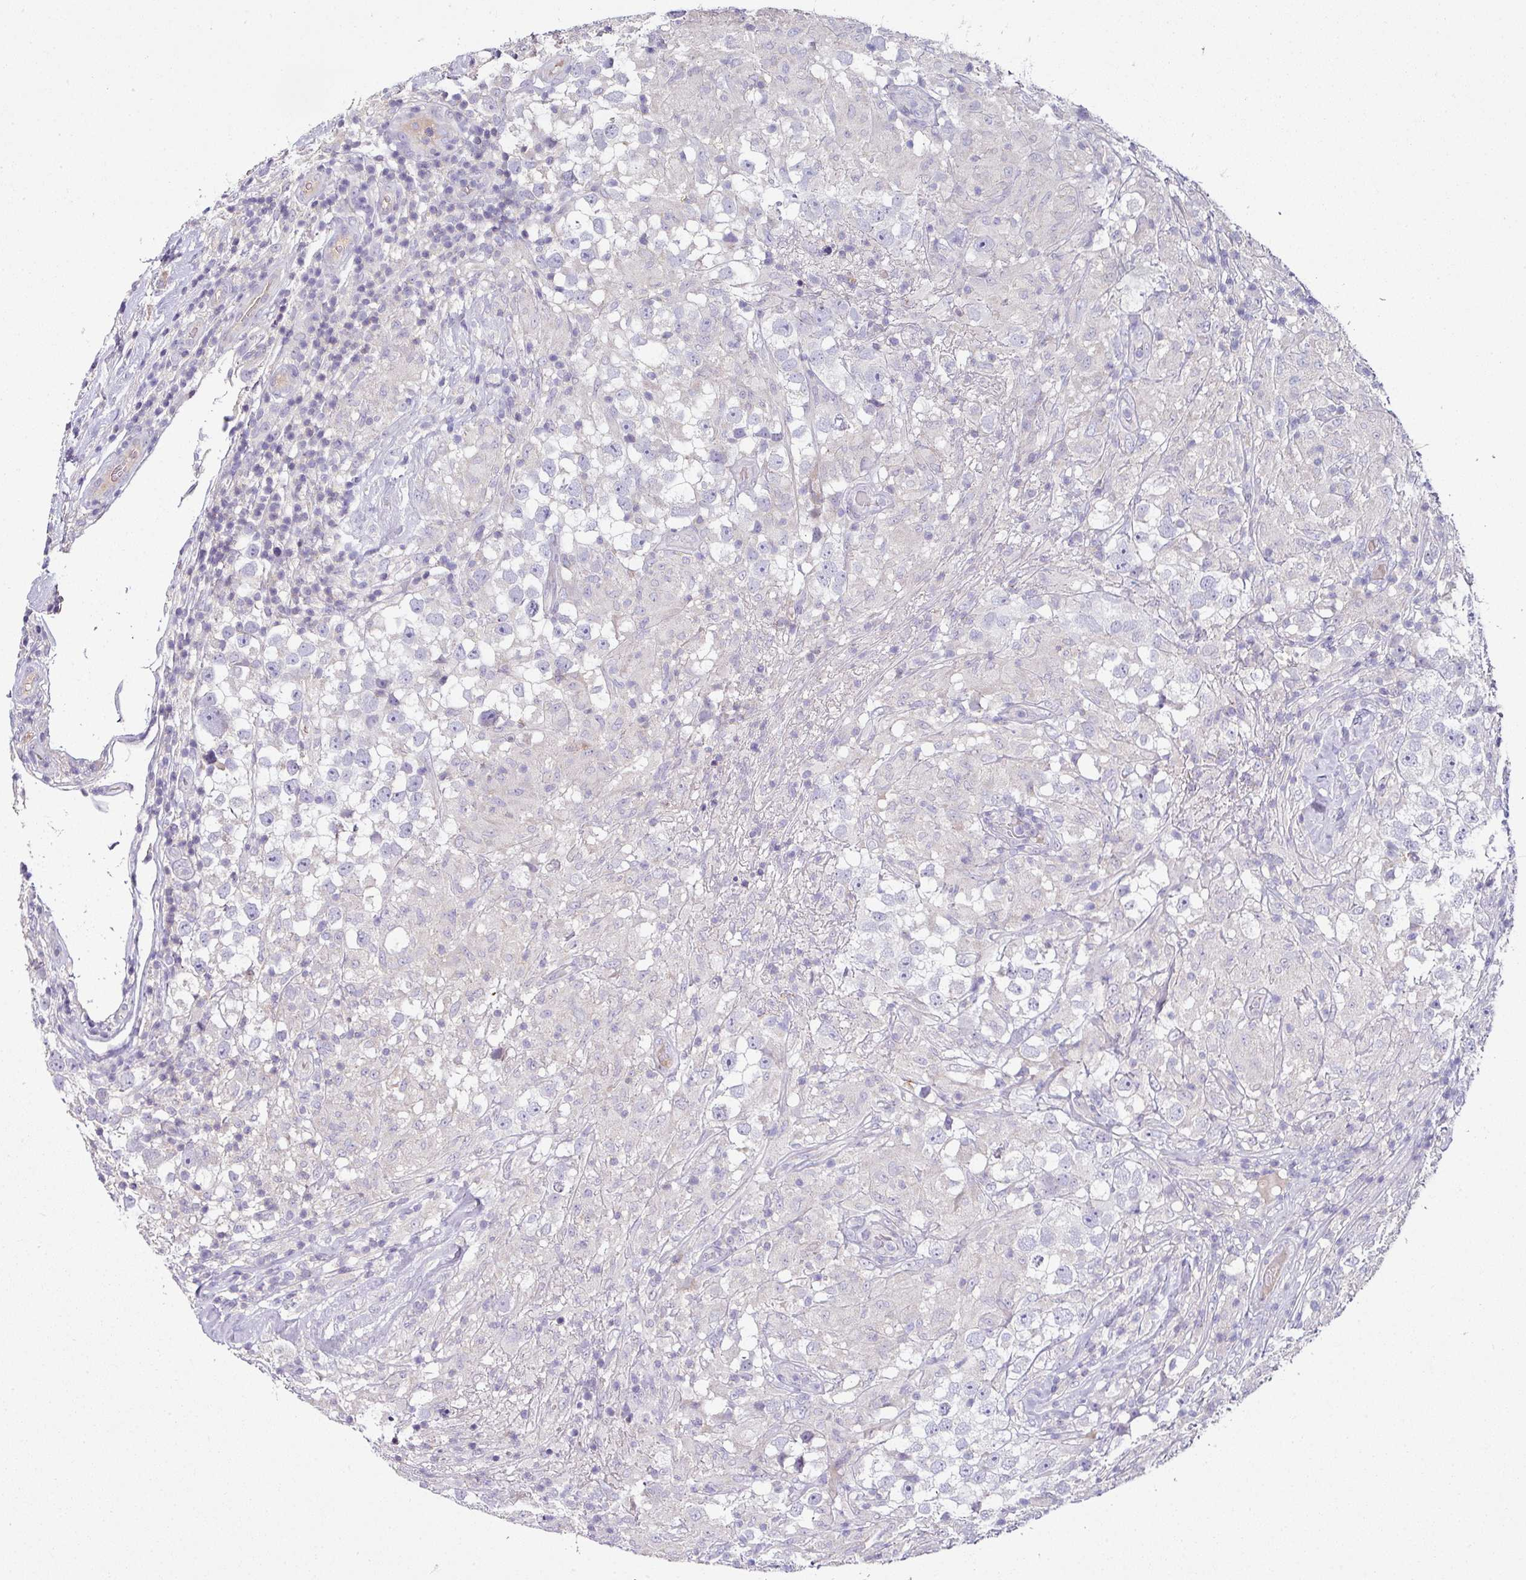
{"staining": {"intensity": "negative", "quantity": "none", "location": "none"}, "tissue": "testis cancer", "cell_type": "Tumor cells", "image_type": "cancer", "snomed": [{"axis": "morphology", "description": "Seminoma, NOS"}, {"axis": "topography", "description": "Testis"}], "caption": "IHC image of neoplastic tissue: testis cancer (seminoma) stained with DAB (3,3'-diaminobenzidine) exhibits no significant protein positivity in tumor cells.", "gene": "SLAMF6", "patient": {"sex": "male", "age": 46}}